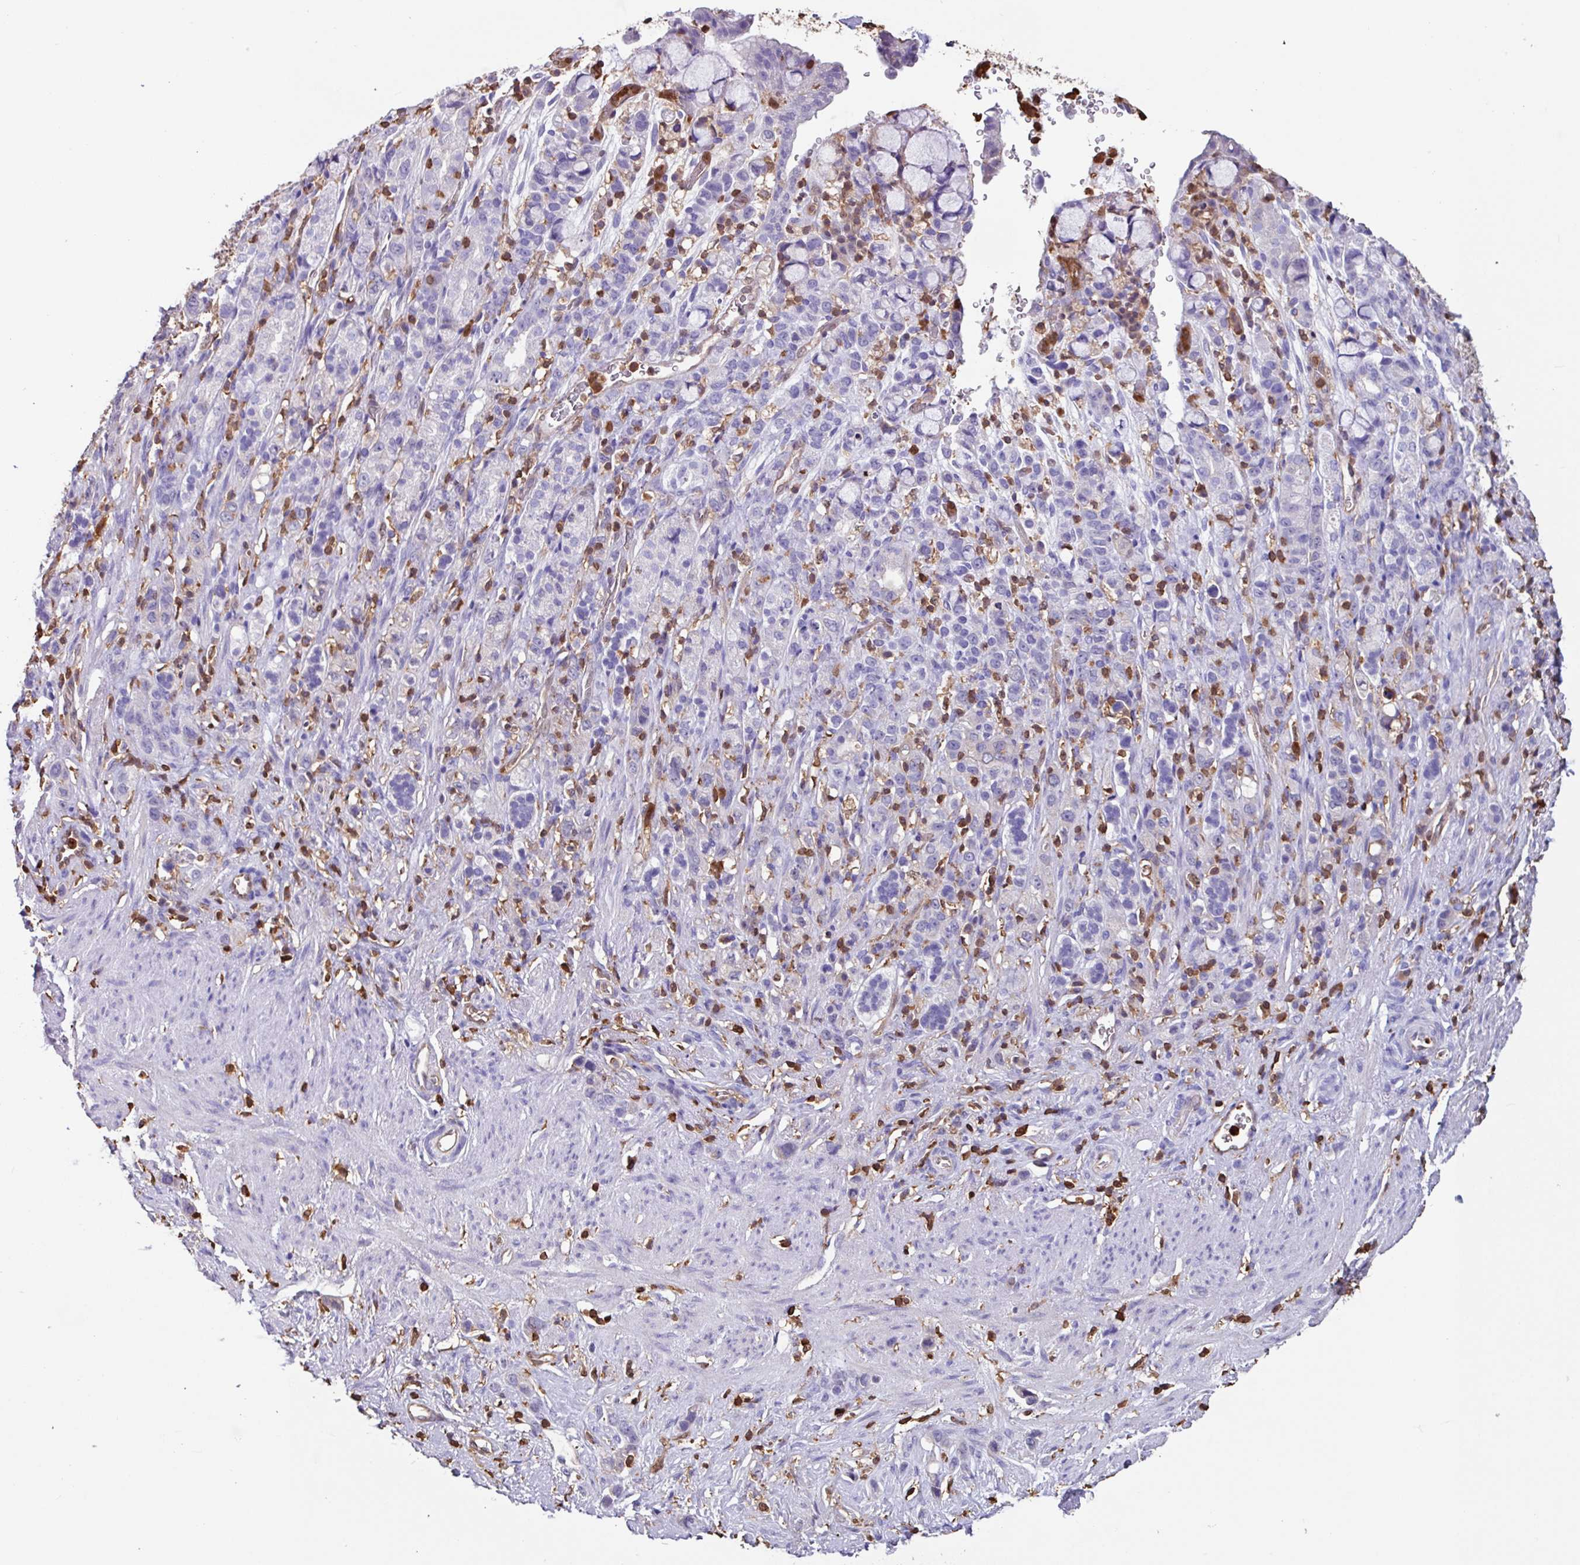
{"staining": {"intensity": "negative", "quantity": "none", "location": "none"}, "tissue": "stomach cancer", "cell_type": "Tumor cells", "image_type": "cancer", "snomed": [{"axis": "morphology", "description": "Adenocarcinoma, NOS"}, {"axis": "topography", "description": "Stomach"}], "caption": "The photomicrograph displays no staining of tumor cells in stomach cancer.", "gene": "ARHGDIB", "patient": {"sex": "female", "age": 65}}